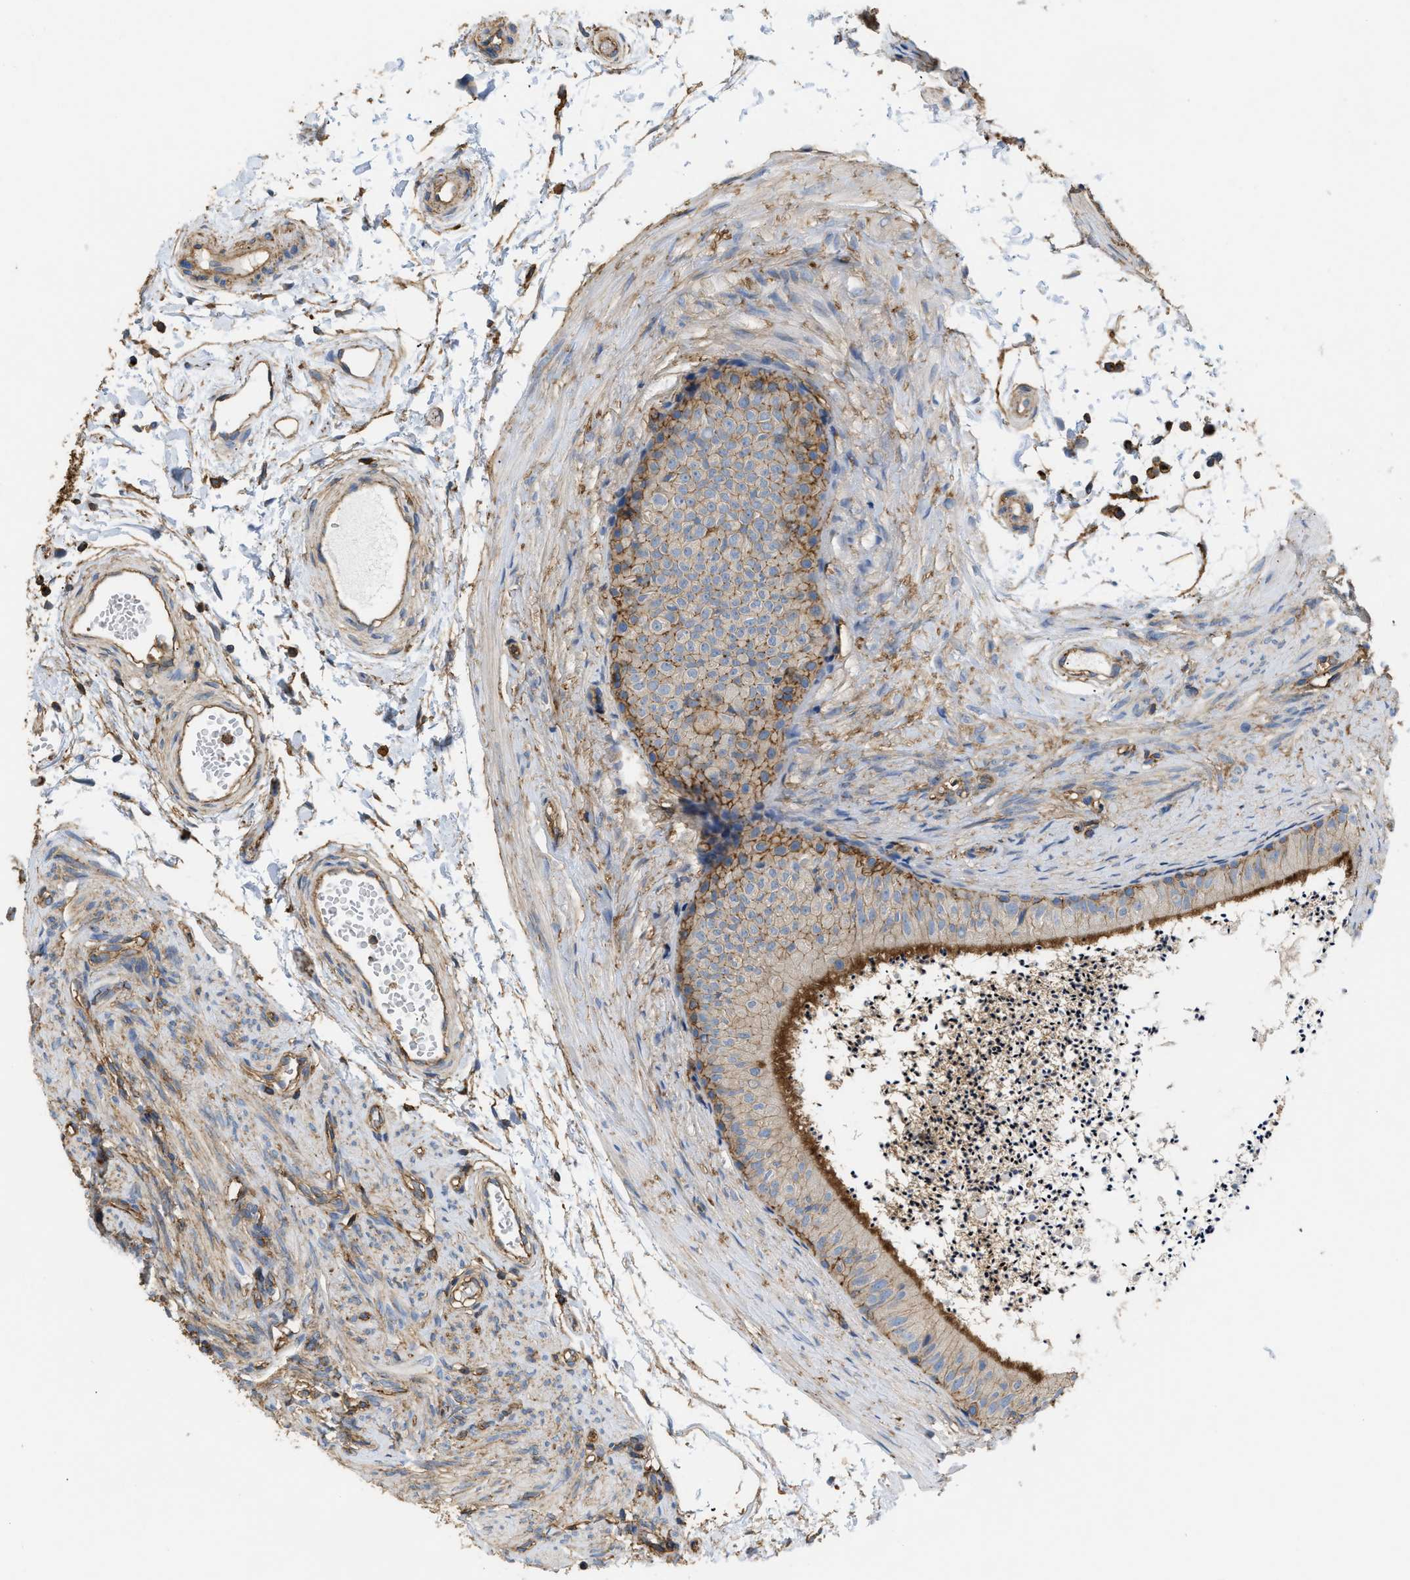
{"staining": {"intensity": "moderate", "quantity": ">75%", "location": "cytoplasmic/membranous"}, "tissue": "epididymis", "cell_type": "Glandular cells", "image_type": "normal", "snomed": [{"axis": "morphology", "description": "Normal tissue, NOS"}, {"axis": "topography", "description": "Epididymis"}], "caption": "Immunohistochemistry histopathology image of unremarkable epididymis: epididymis stained using immunohistochemistry (IHC) reveals medium levels of moderate protein expression localized specifically in the cytoplasmic/membranous of glandular cells, appearing as a cytoplasmic/membranous brown color.", "gene": "GNB4", "patient": {"sex": "male", "age": 56}}